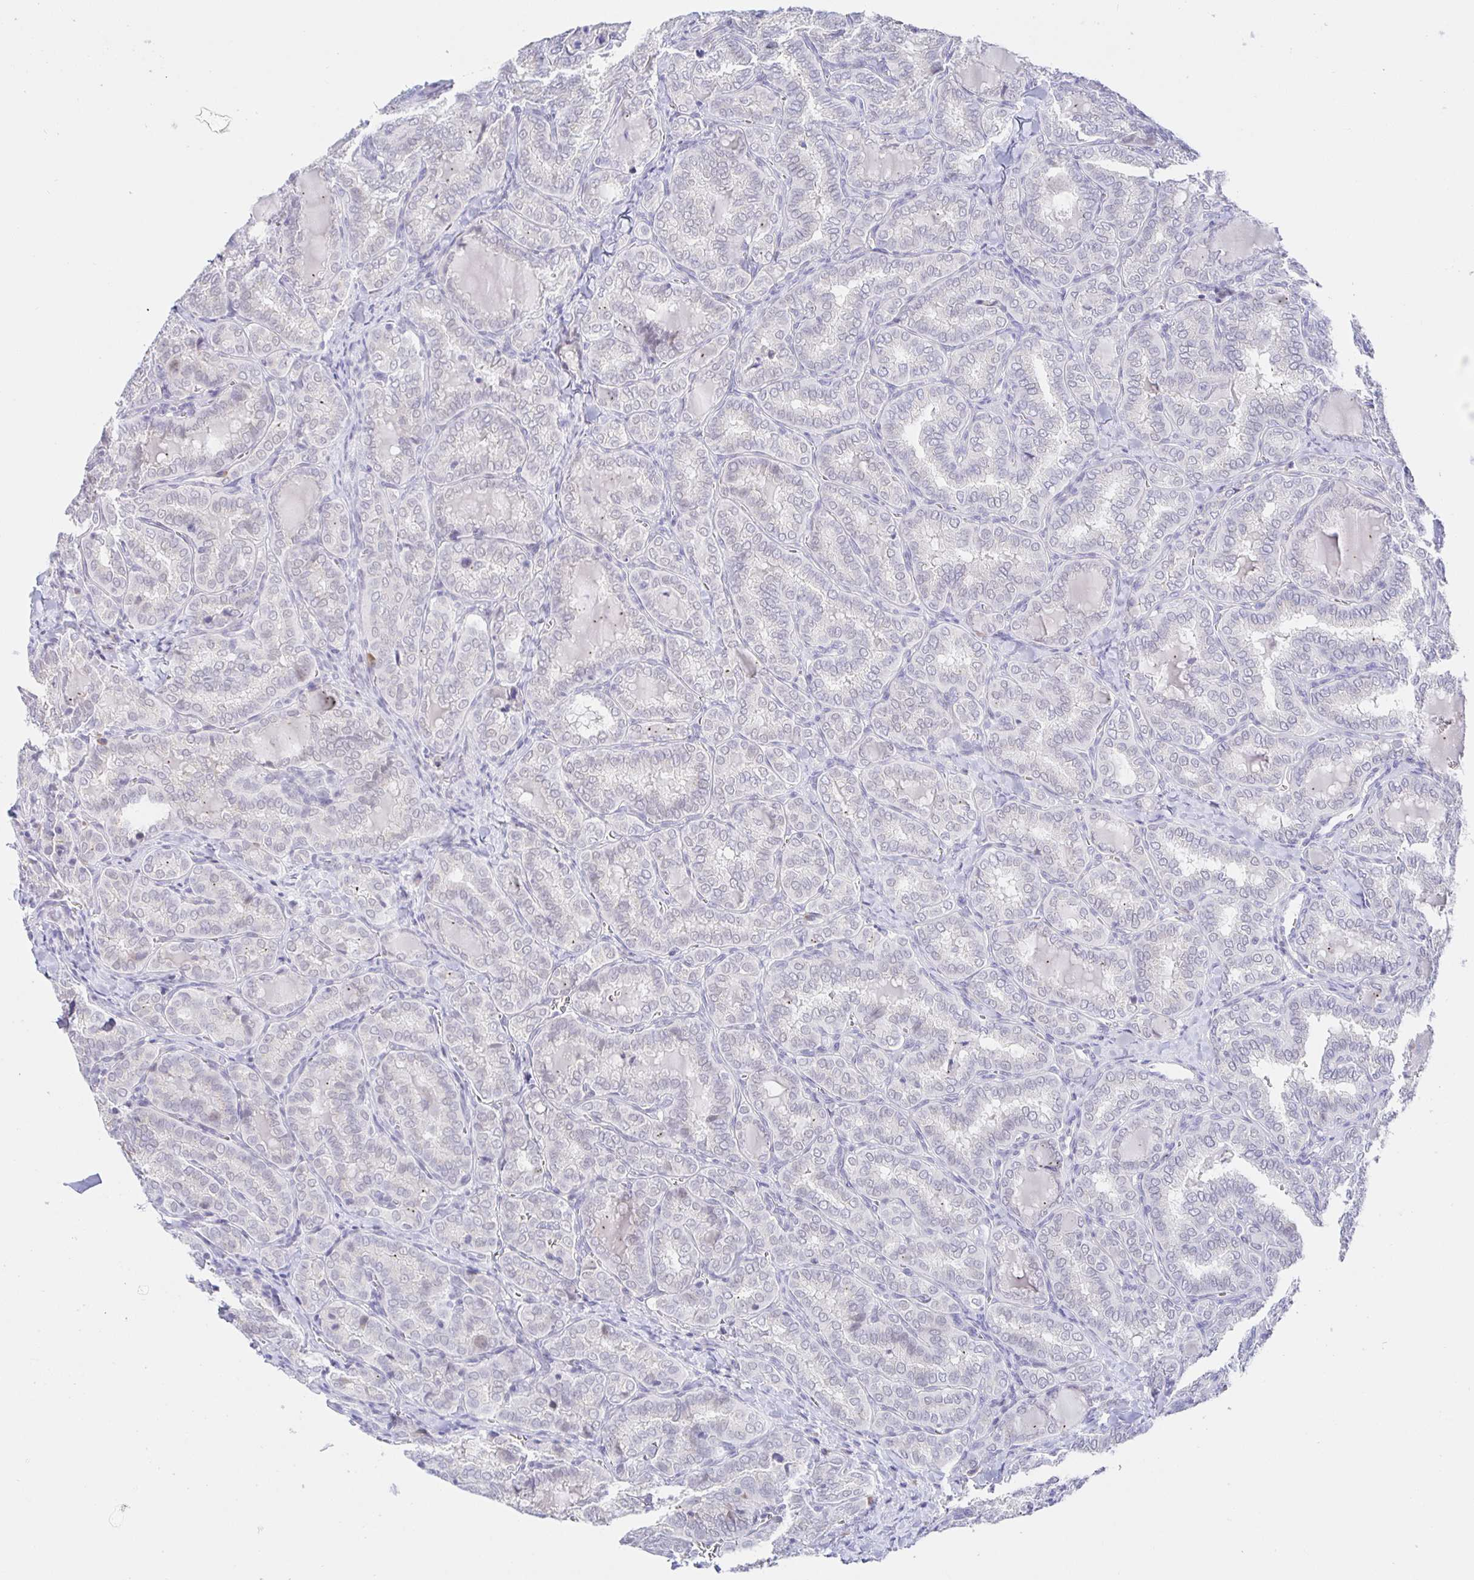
{"staining": {"intensity": "negative", "quantity": "none", "location": "none"}, "tissue": "thyroid cancer", "cell_type": "Tumor cells", "image_type": "cancer", "snomed": [{"axis": "morphology", "description": "Papillary adenocarcinoma, NOS"}, {"axis": "topography", "description": "Thyroid gland"}], "caption": "The image reveals no significant positivity in tumor cells of thyroid cancer (papillary adenocarcinoma).", "gene": "SIAH3", "patient": {"sex": "female", "age": 30}}